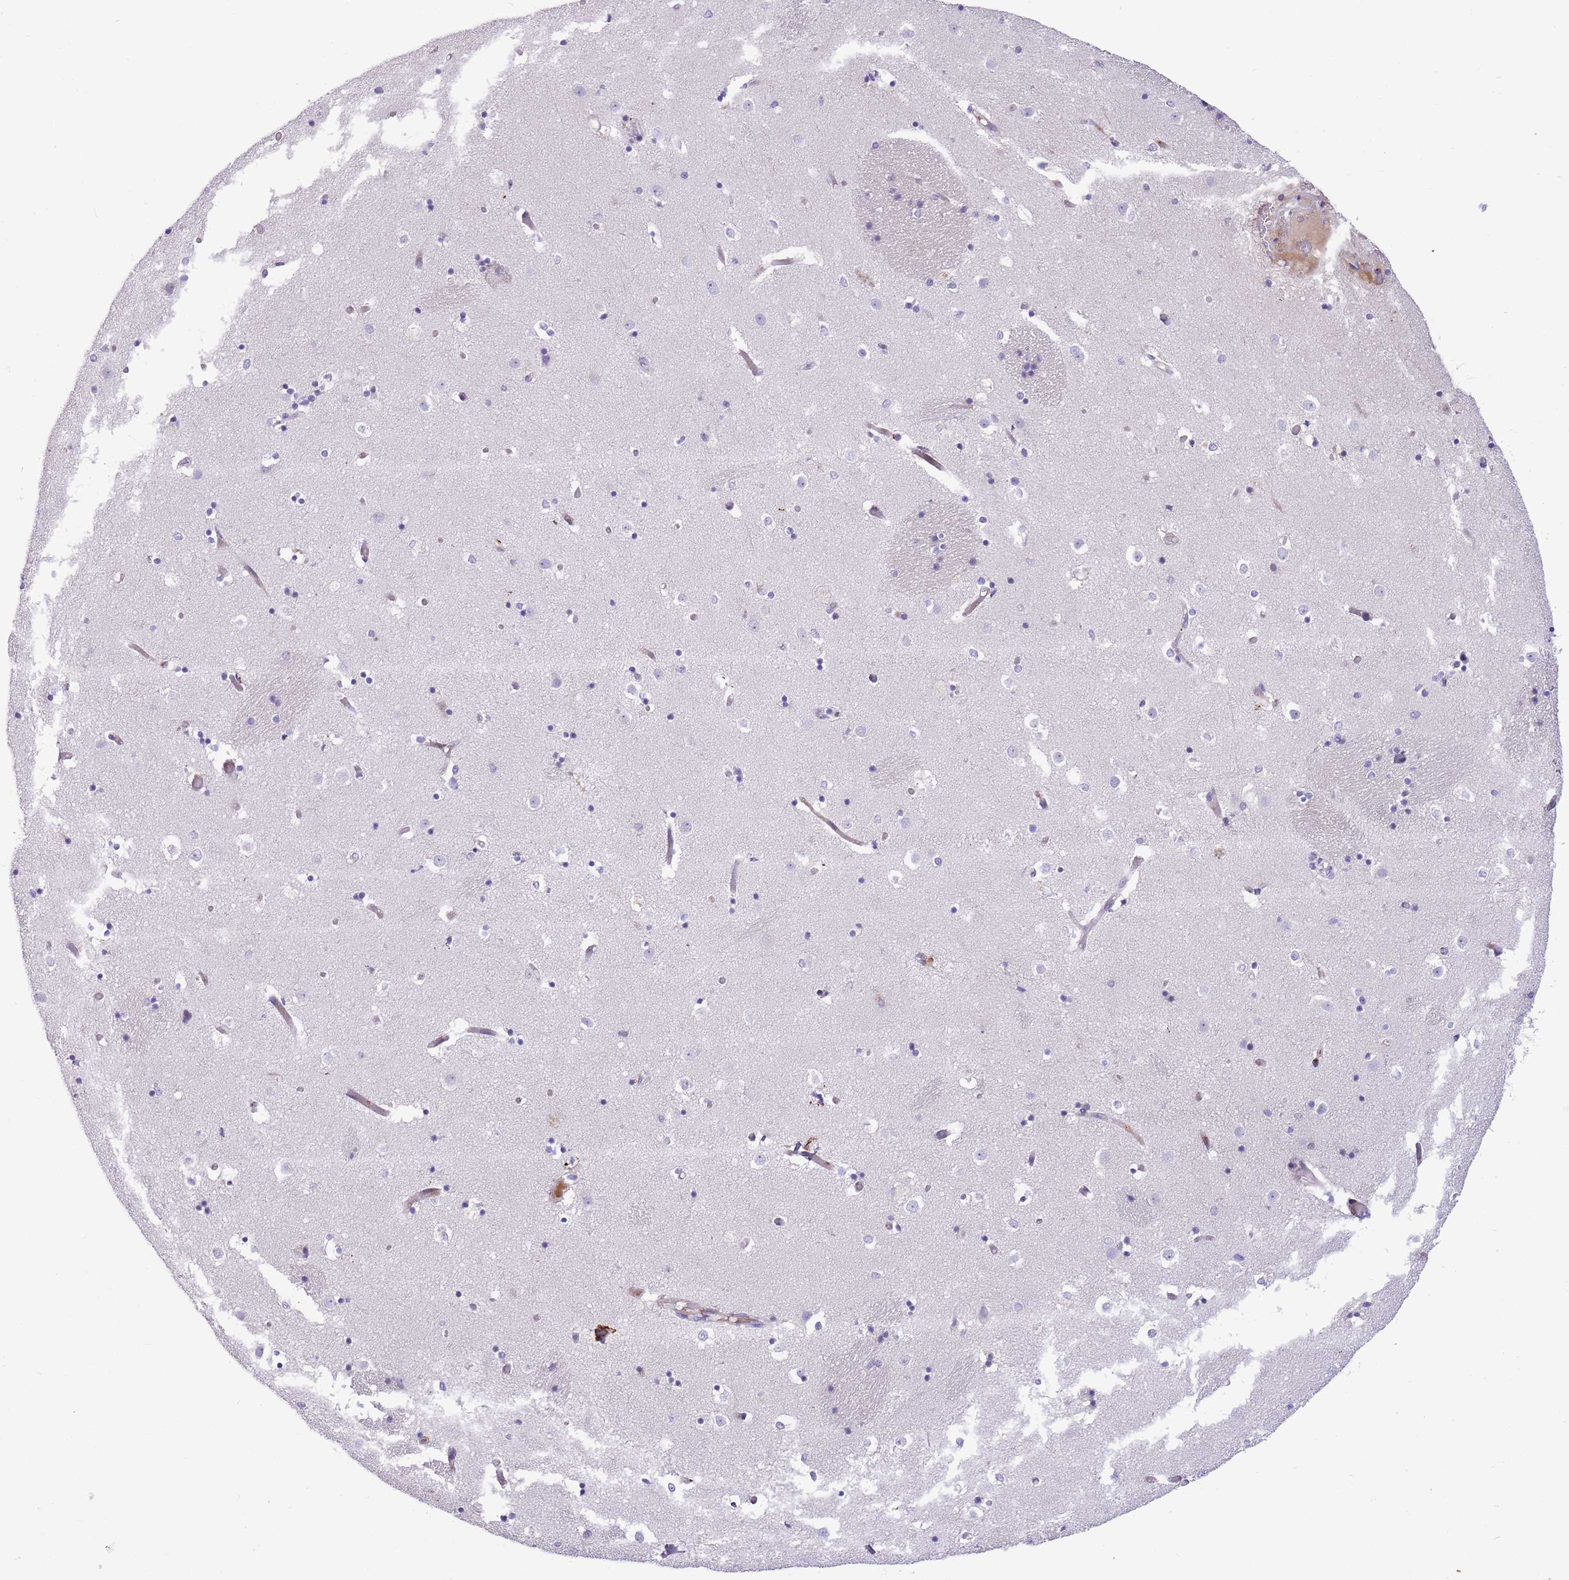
{"staining": {"intensity": "negative", "quantity": "none", "location": "none"}, "tissue": "caudate", "cell_type": "Glial cells", "image_type": "normal", "snomed": [{"axis": "morphology", "description": "Normal tissue, NOS"}, {"axis": "topography", "description": "Lateral ventricle wall"}], "caption": "Immunohistochemistry (IHC) image of benign human caudate stained for a protein (brown), which shows no positivity in glial cells.", "gene": "LEPROTL1", "patient": {"sex": "female", "age": 52}}